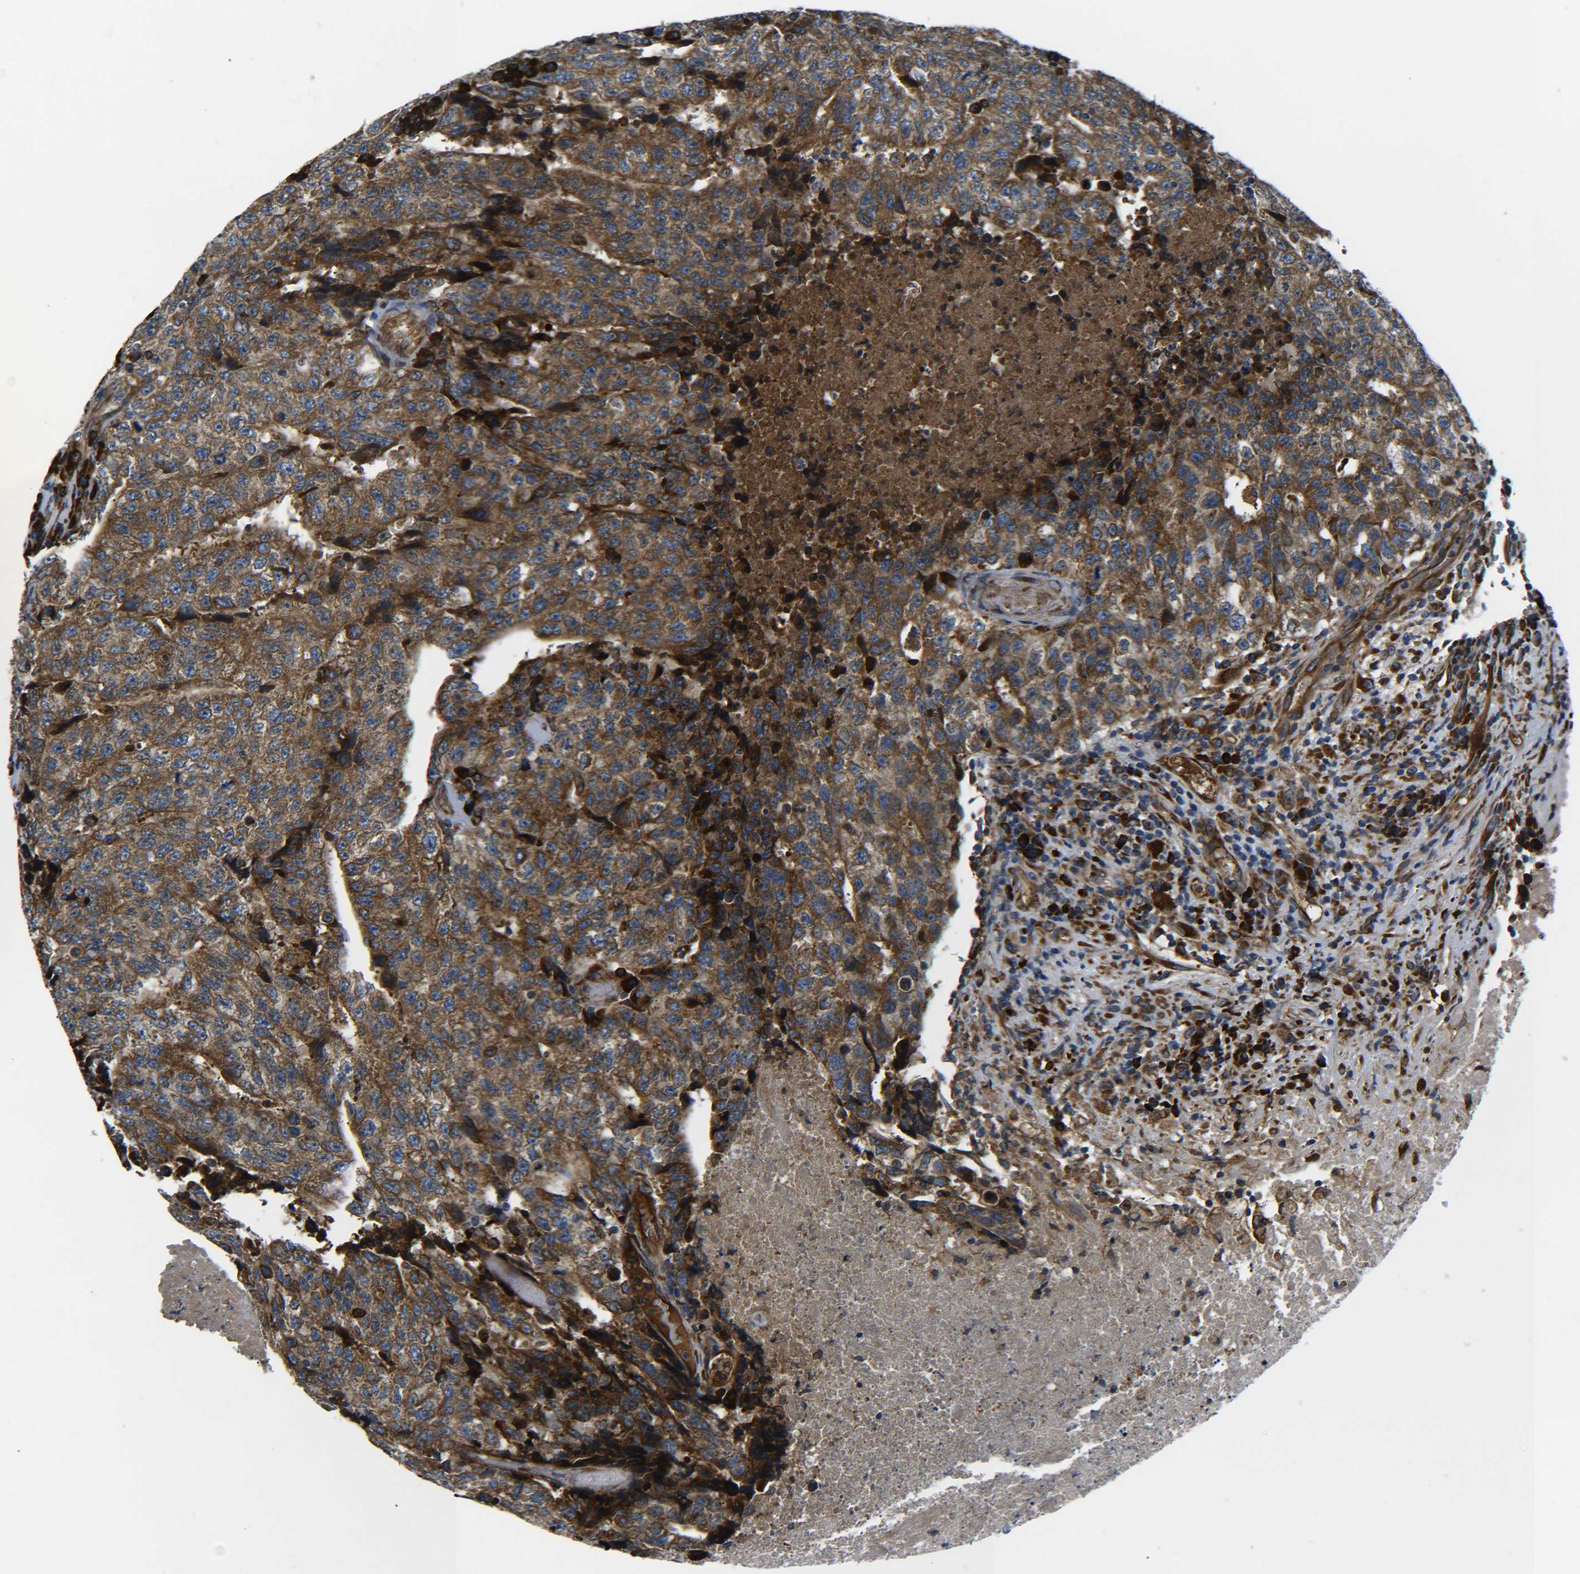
{"staining": {"intensity": "strong", "quantity": ">75%", "location": "cytoplasmic/membranous"}, "tissue": "testis cancer", "cell_type": "Tumor cells", "image_type": "cancer", "snomed": [{"axis": "morphology", "description": "Necrosis, NOS"}, {"axis": "morphology", "description": "Carcinoma, Embryonal, NOS"}, {"axis": "topography", "description": "Testis"}], "caption": "The immunohistochemical stain highlights strong cytoplasmic/membranous expression in tumor cells of testis embryonal carcinoma tissue.", "gene": "PREB", "patient": {"sex": "male", "age": 19}}